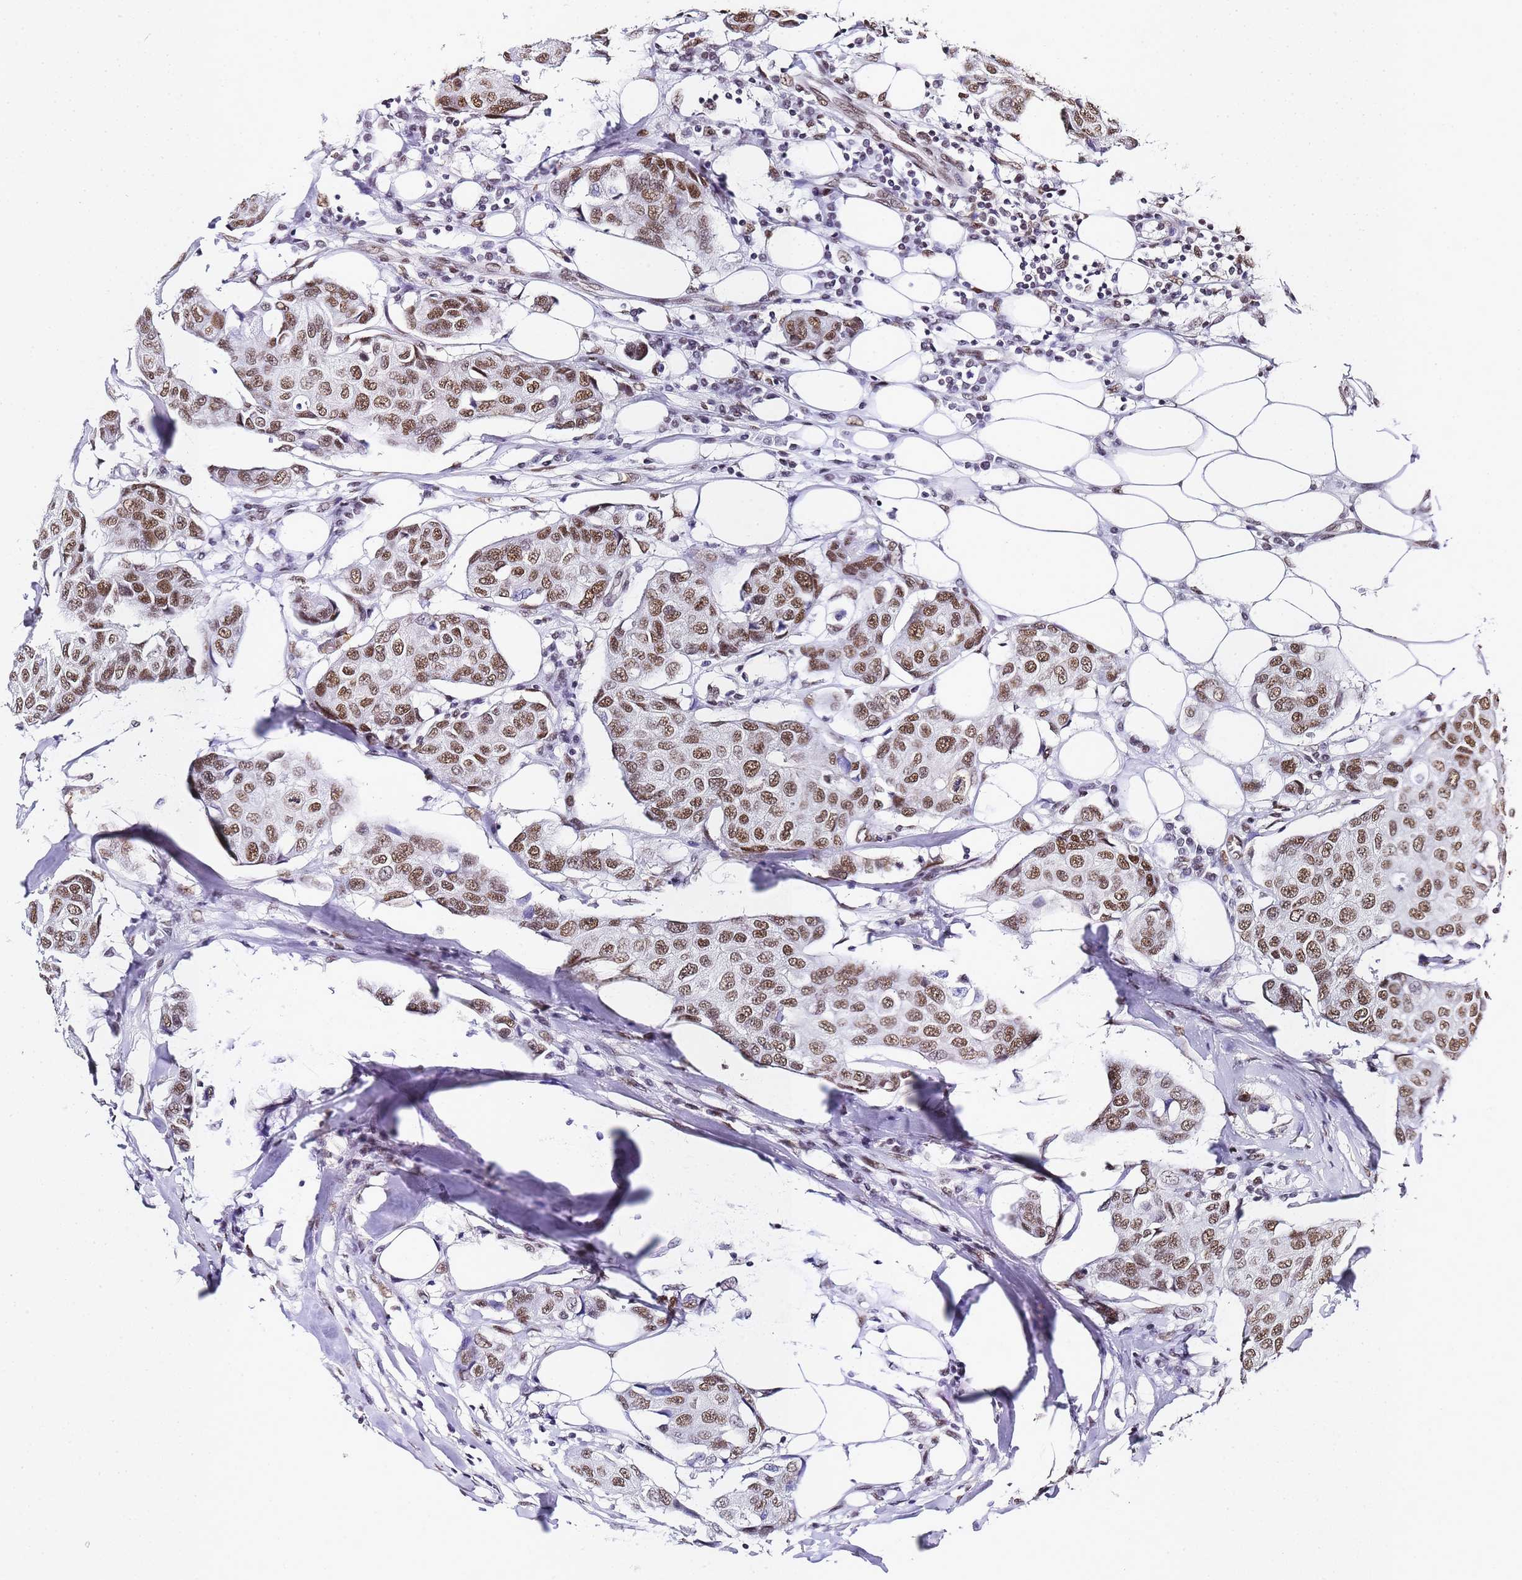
{"staining": {"intensity": "moderate", "quantity": ">75%", "location": "nuclear"}, "tissue": "breast cancer", "cell_type": "Tumor cells", "image_type": "cancer", "snomed": [{"axis": "morphology", "description": "Duct carcinoma"}, {"axis": "topography", "description": "Breast"}], "caption": "Immunohistochemical staining of human breast cancer (infiltrating ductal carcinoma) shows moderate nuclear protein positivity in approximately >75% of tumor cells. Using DAB (3,3'-diaminobenzidine) (brown) and hematoxylin (blue) stains, captured at high magnification using brightfield microscopy.", "gene": "POLR1A", "patient": {"sex": "female", "age": 80}}